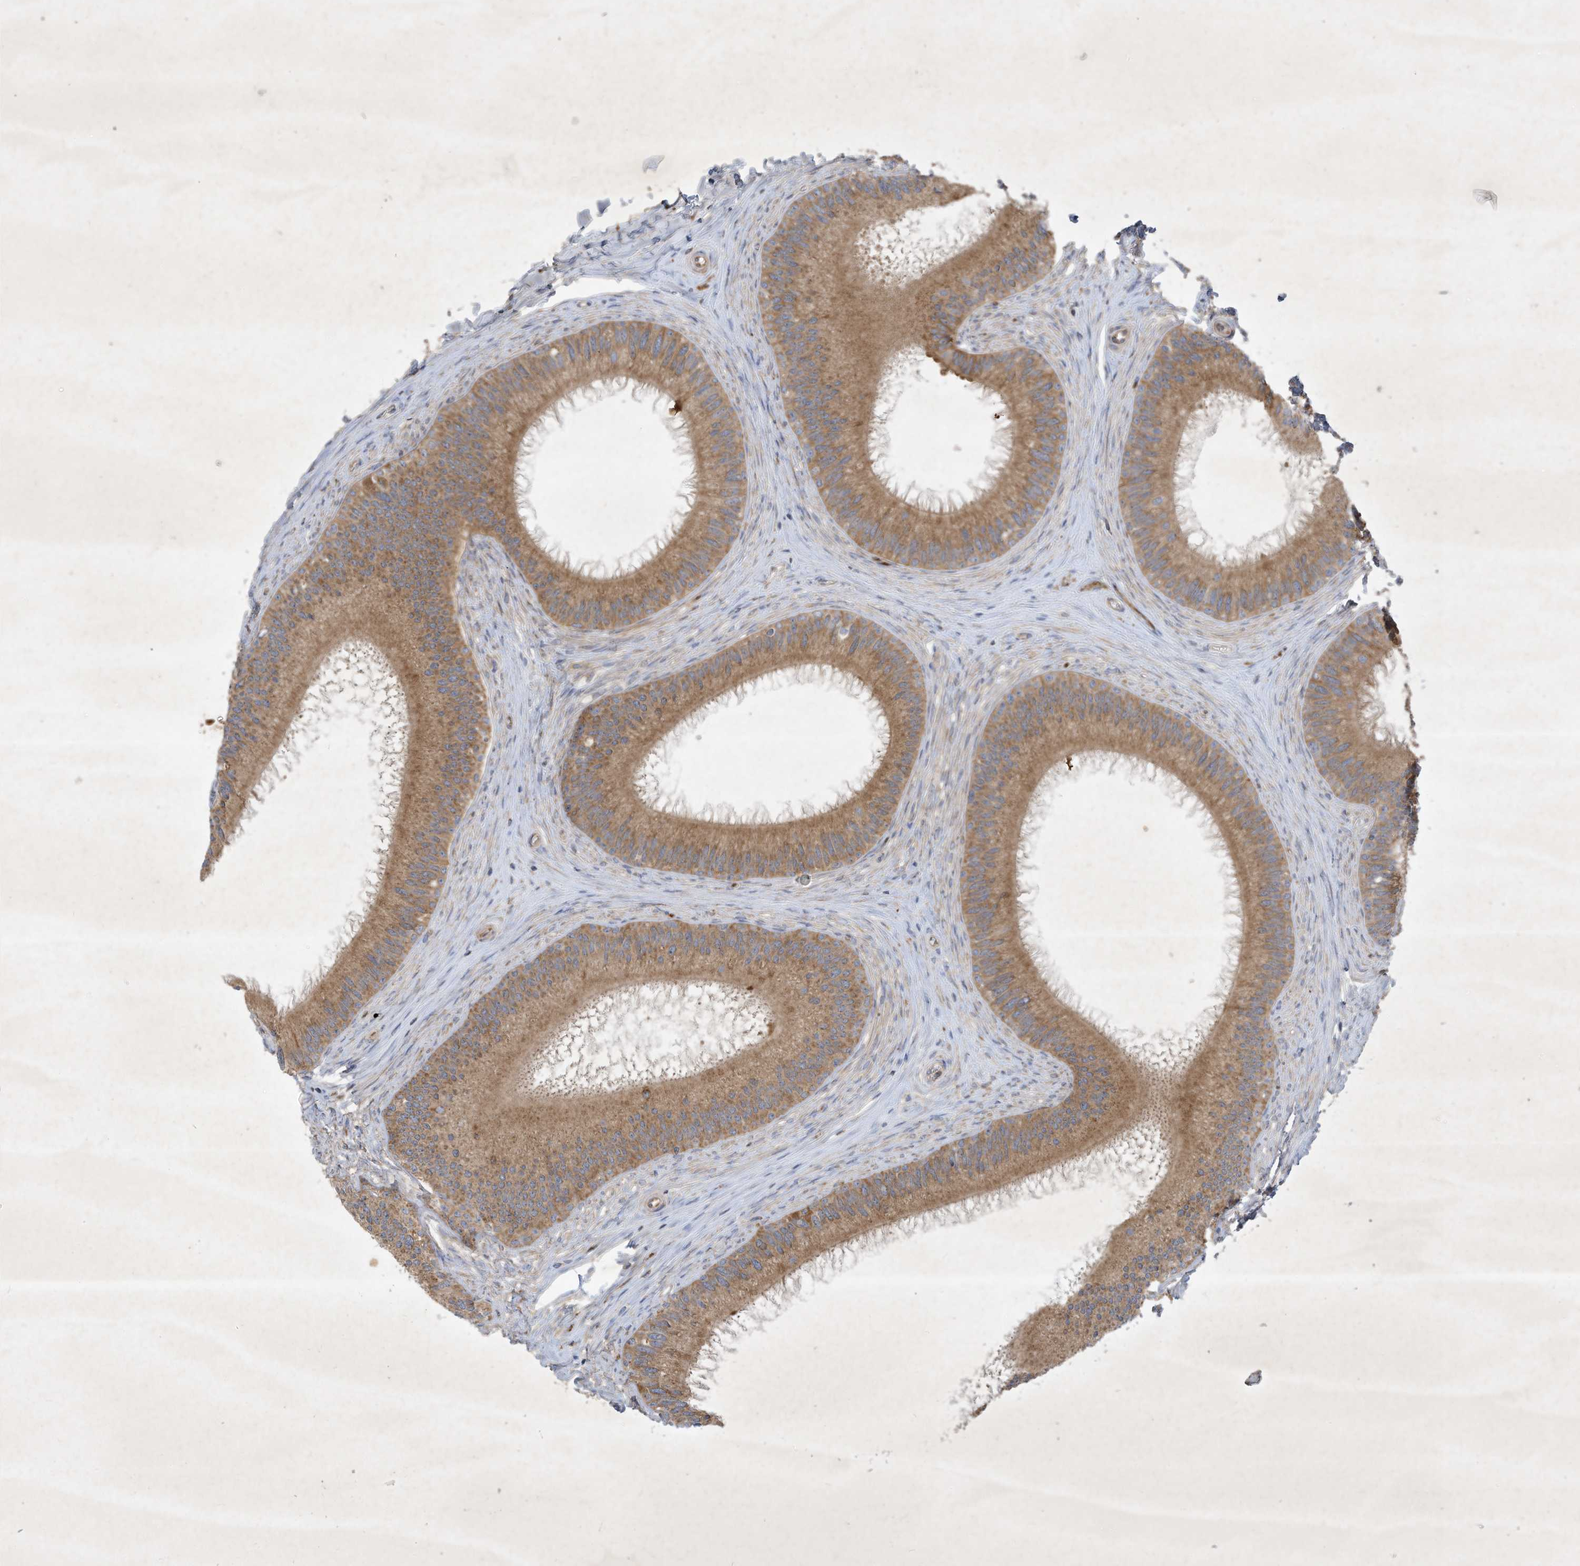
{"staining": {"intensity": "moderate", "quantity": ">75%", "location": "cytoplasmic/membranous"}, "tissue": "epididymis", "cell_type": "Glandular cells", "image_type": "normal", "snomed": [{"axis": "morphology", "description": "Normal tissue, NOS"}, {"axis": "topography", "description": "Epididymis"}], "caption": "A high-resolution image shows IHC staining of benign epididymis, which reveals moderate cytoplasmic/membranous positivity in about >75% of glandular cells.", "gene": "SYNJ2", "patient": {"sex": "male", "age": 27}}